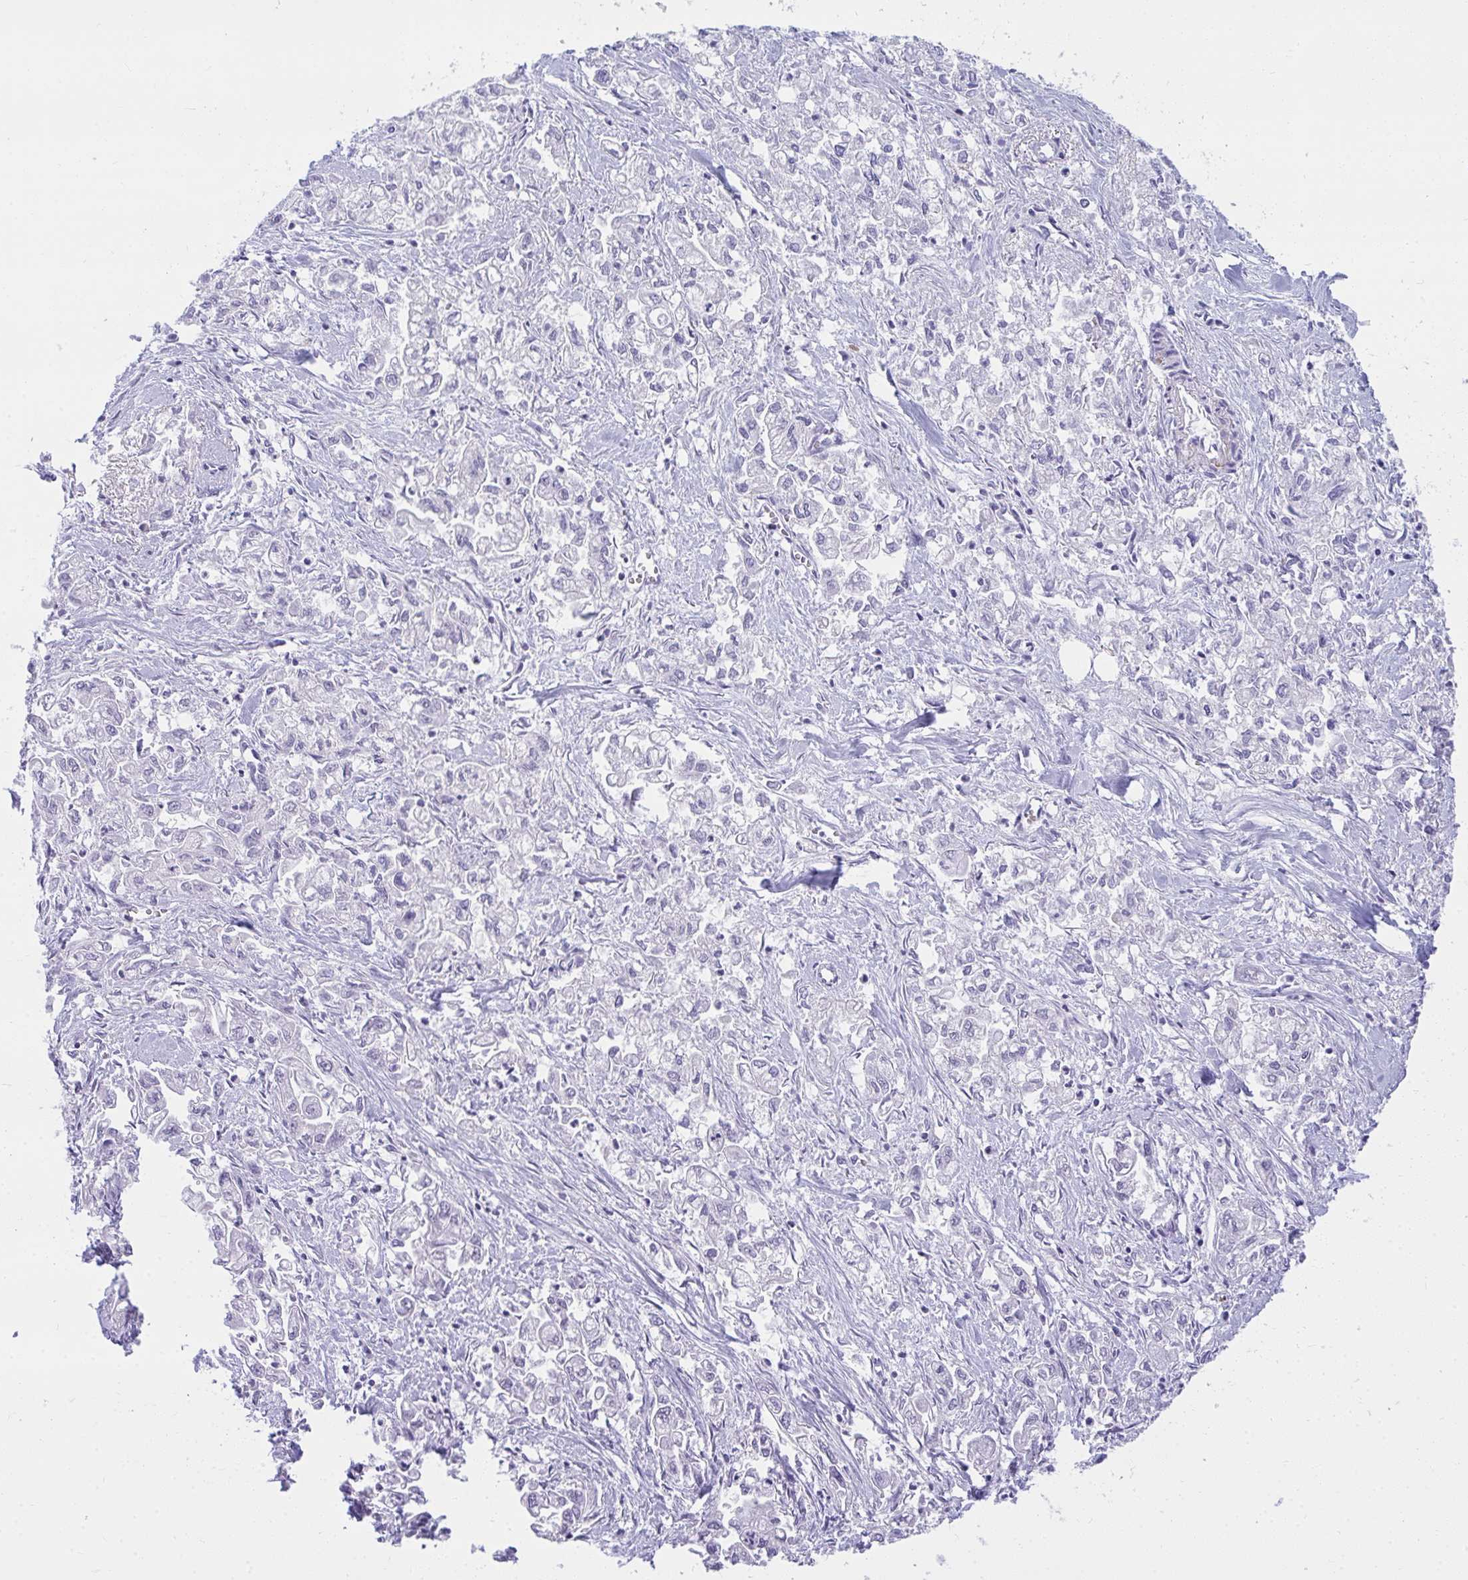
{"staining": {"intensity": "negative", "quantity": "none", "location": "none"}, "tissue": "pancreatic cancer", "cell_type": "Tumor cells", "image_type": "cancer", "snomed": [{"axis": "morphology", "description": "Adenocarcinoma, NOS"}, {"axis": "topography", "description": "Pancreas"}], "caption": "Immunohistochemical staining of pancreatic cancer reveals no significant positivity in tumor cells.", "gene": "TSBP1", "patient": {"sex": "male", "age": 72}}